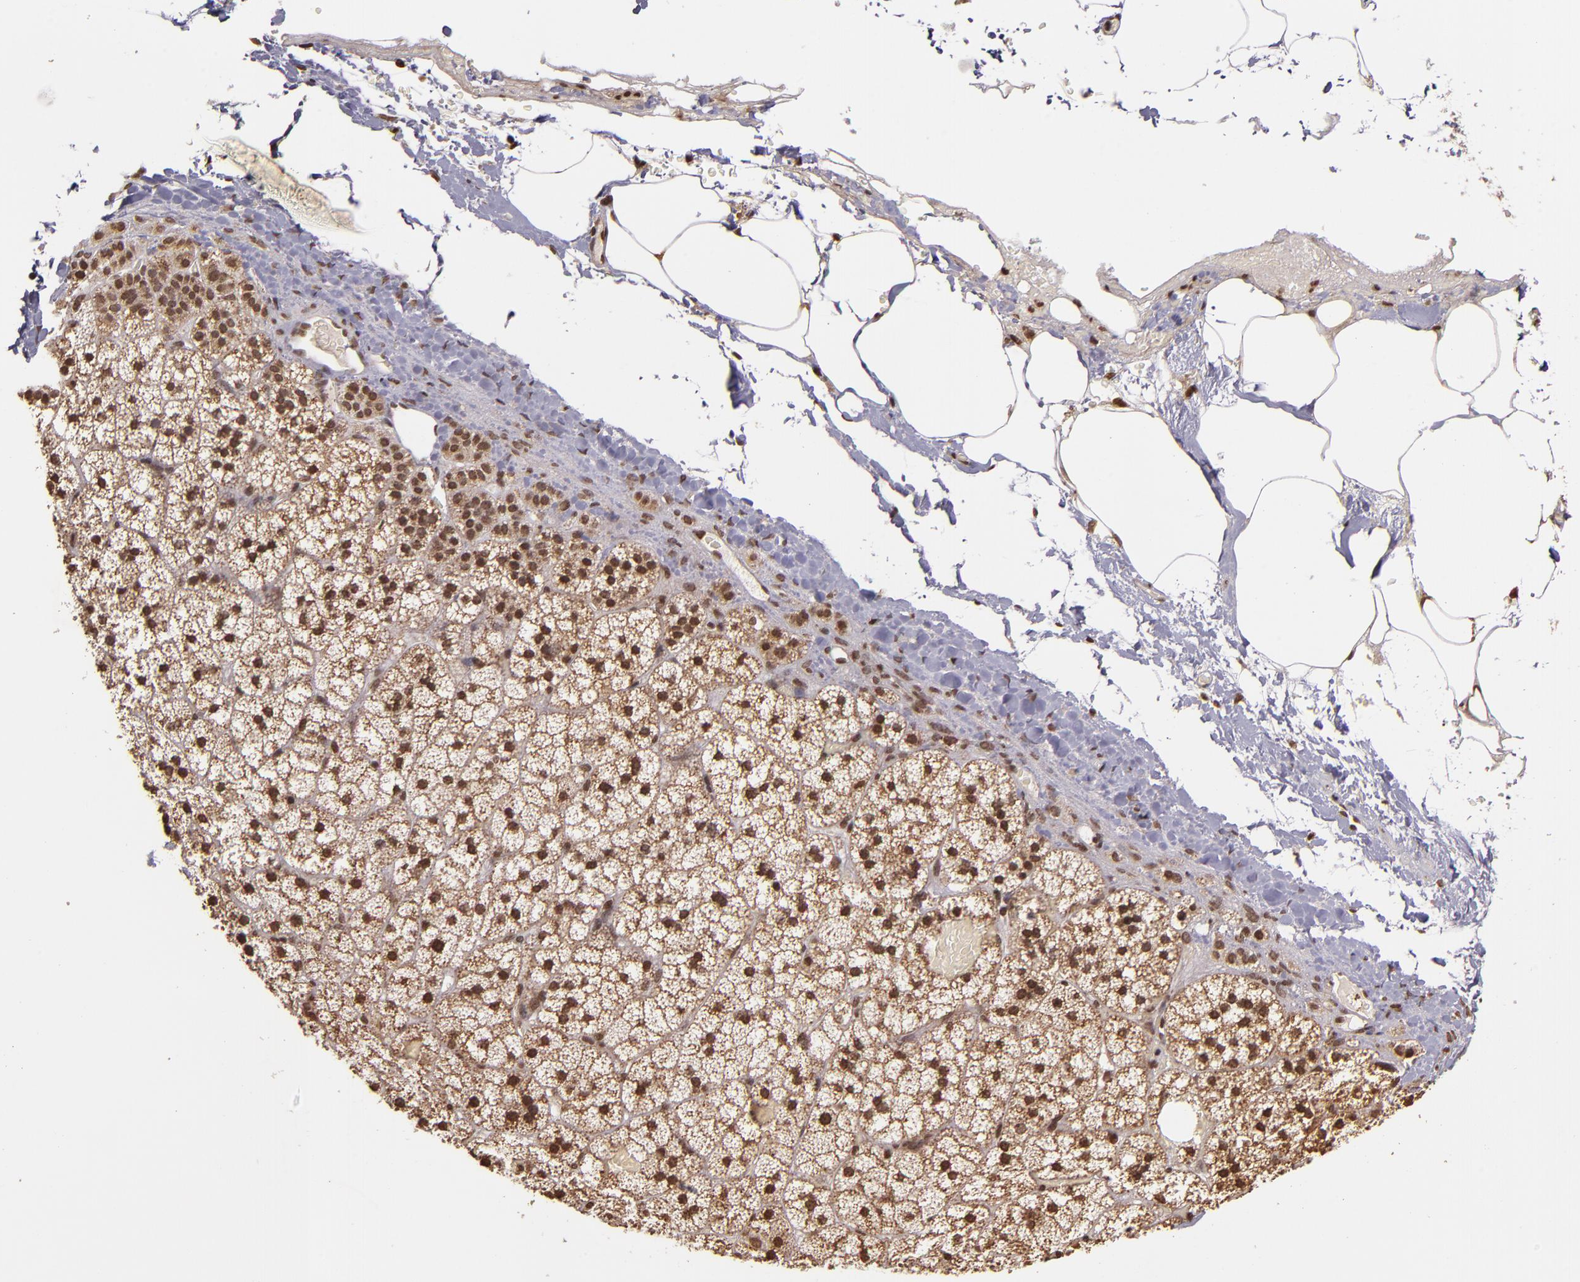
{"staining": {"intensity": "strong", "quantity": ">75%", "location": "nuclear"}, "tissue": "adrenal gland", "cell_type": "Glandular cells", "image_type": "normal", "snomed": [{"axis": "morphology", "description": "Normal tissue, NOS"}, {"axis": "topography", "description": "Adrenal gland"}], "caption": "This micrograph exhibits immunohistochemistry staining of normal adrenal gland, with high strong nuclear positivity in approximately >75% of glandular cells.", "gene": "CUL3", "patient": {"sex": "male", "age": 35}}